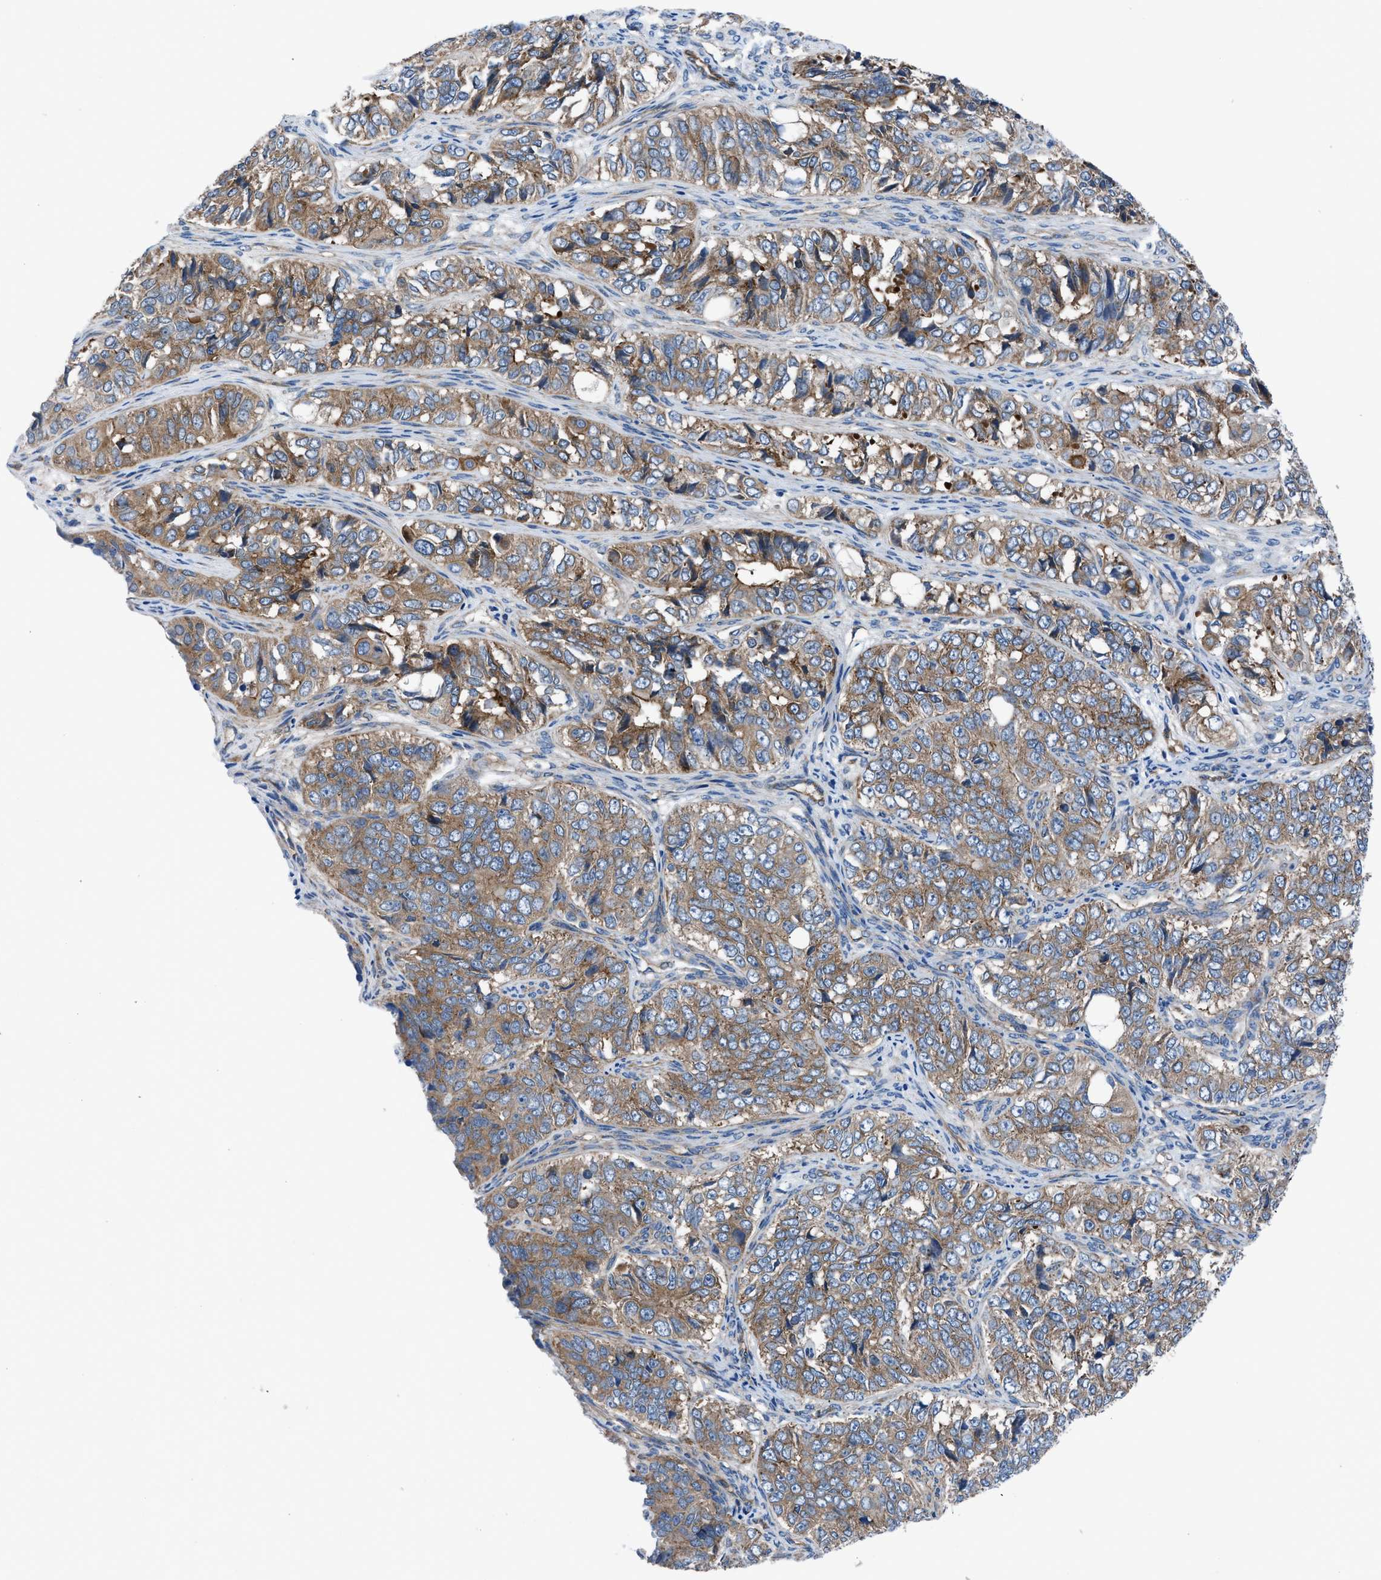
{"staining": {"intensity": "moderate", "quantity": ">75%", "location": "cytoplasmic/membranous"}, "tissue": "ovarian cancer", "cell_type": "Tumor cells", "image_type": "cancer", "snomed": [{"axis": "morphology", "description": "Carcinoma, endometroid"}, {"axis": "topography", "description": "Ovary"}], "caption": "The micrograph exhibits a brown stain indicating the presence of a protein in the cytoplasmic/membranous of tumor cells in endometroid carcinoma (ovarian).", "gene": "TRIP4", "patient": {"sex": "female", "age": 51}}